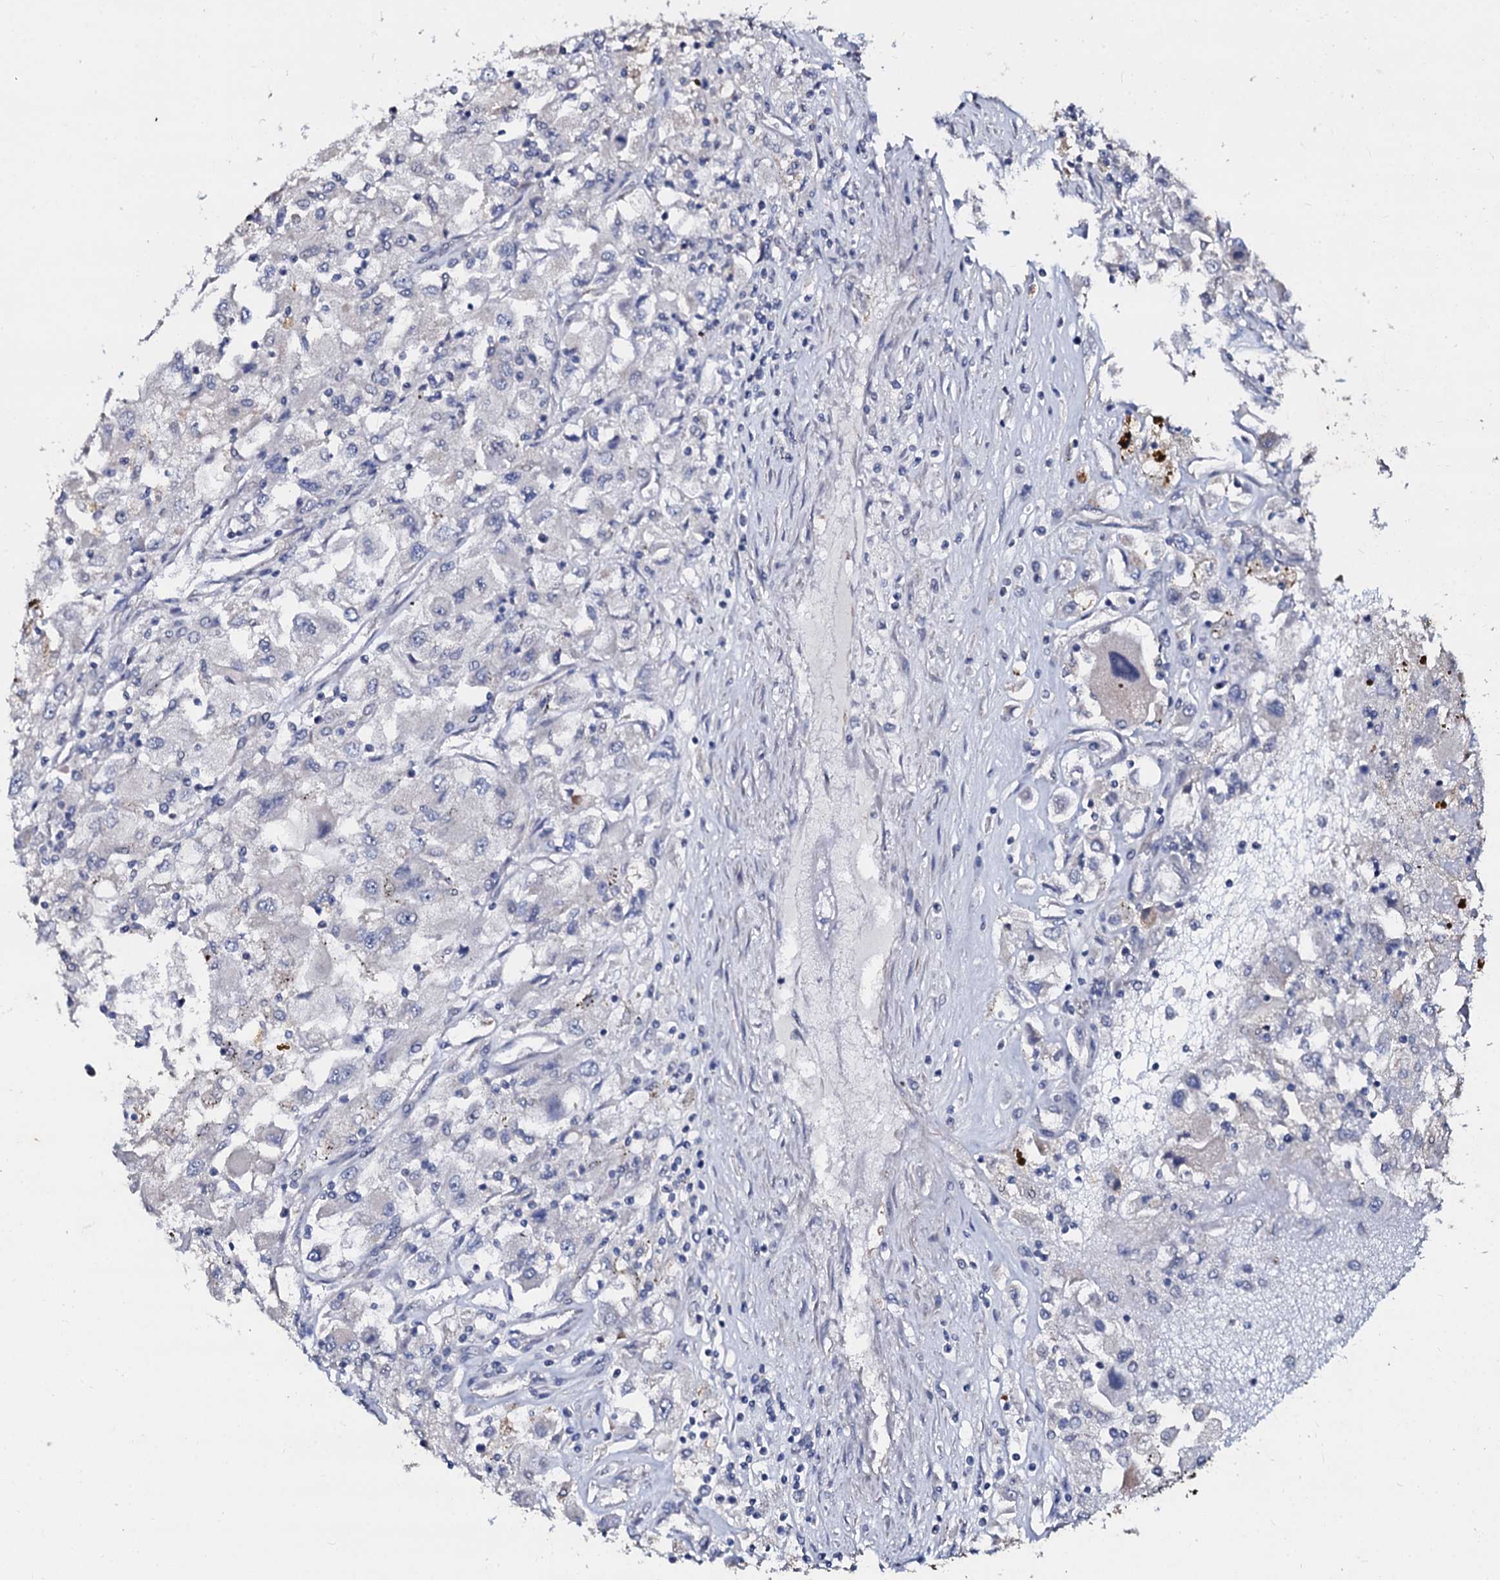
{"staining": {"intensity": "negative", "quantity": "none", "location": "none"}, "tissue": "renal cancer", "cell_type": "Tumor cells", "image_type": "cancer", "snomed": [{"axis": "morphology", "description": "Adenocarcinoma, NOS"}, {"axis": "topography", "description": "Kidney"}], "caption": "Immunohistochemistry photomicrograph of renal cancer (adenocarcinoma) stained for a protein (brown), which exhibits no staining in tumor cells.", "gene": "SLC37A4", "patient": {"sex": "female", "age": 52}}